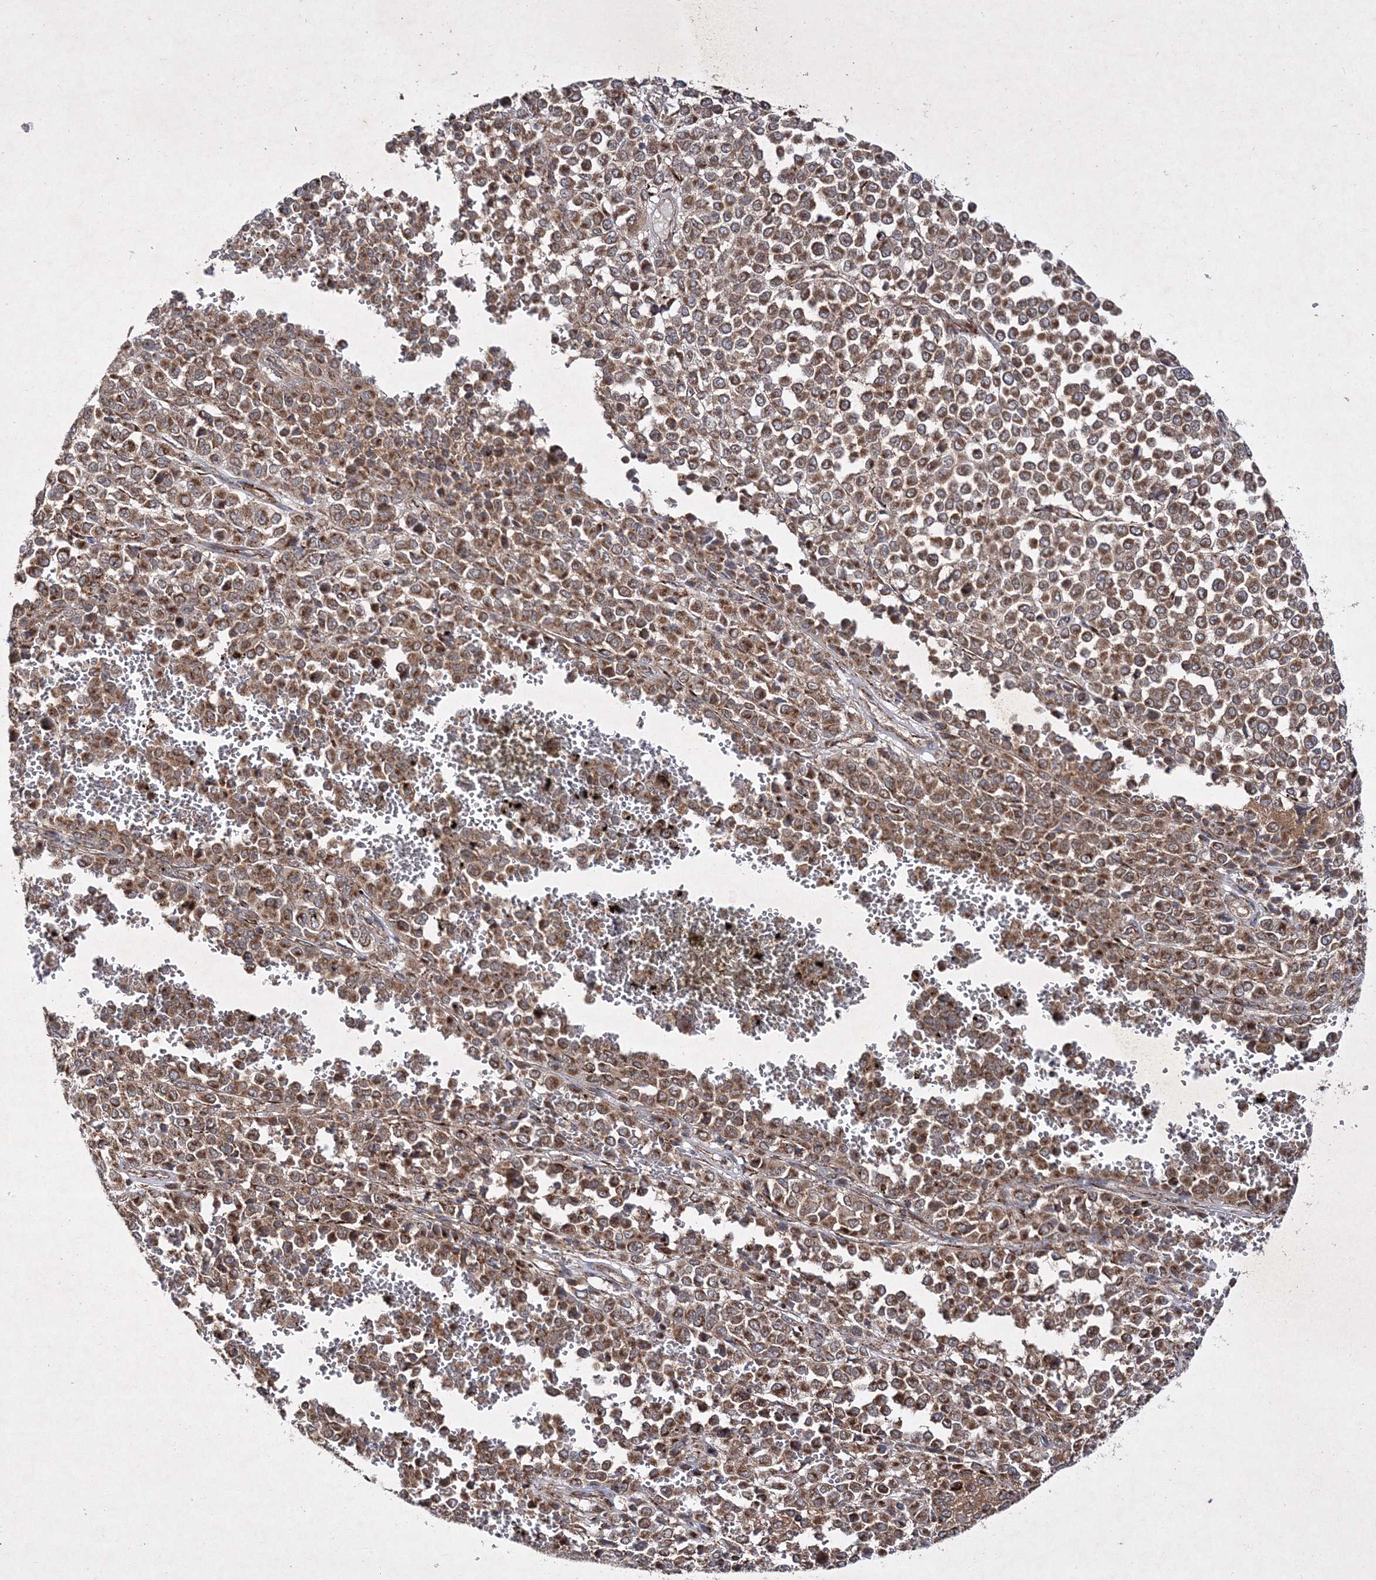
{"staining": {"intensity": "moderate", "quantity": ">75%", "location": "cytoplasmic/membranous"}, "tissue": "melanoma", "cell_type": "Tumor cells", "image_type": "cancer", "snomed": [{"axis": "morphology", "description": "Malignant melanoma, Metastatic site"}, {"axis": "topography", "description": "Pancreas"}], "caption": "Melanoma stained for a protein (brown) shows moderate cytoplasmic/membranous positive positivity in approximately >75% of tumor cells.", "gene": "SCRN3", "patient": {"sex": "female", "age": 30}}